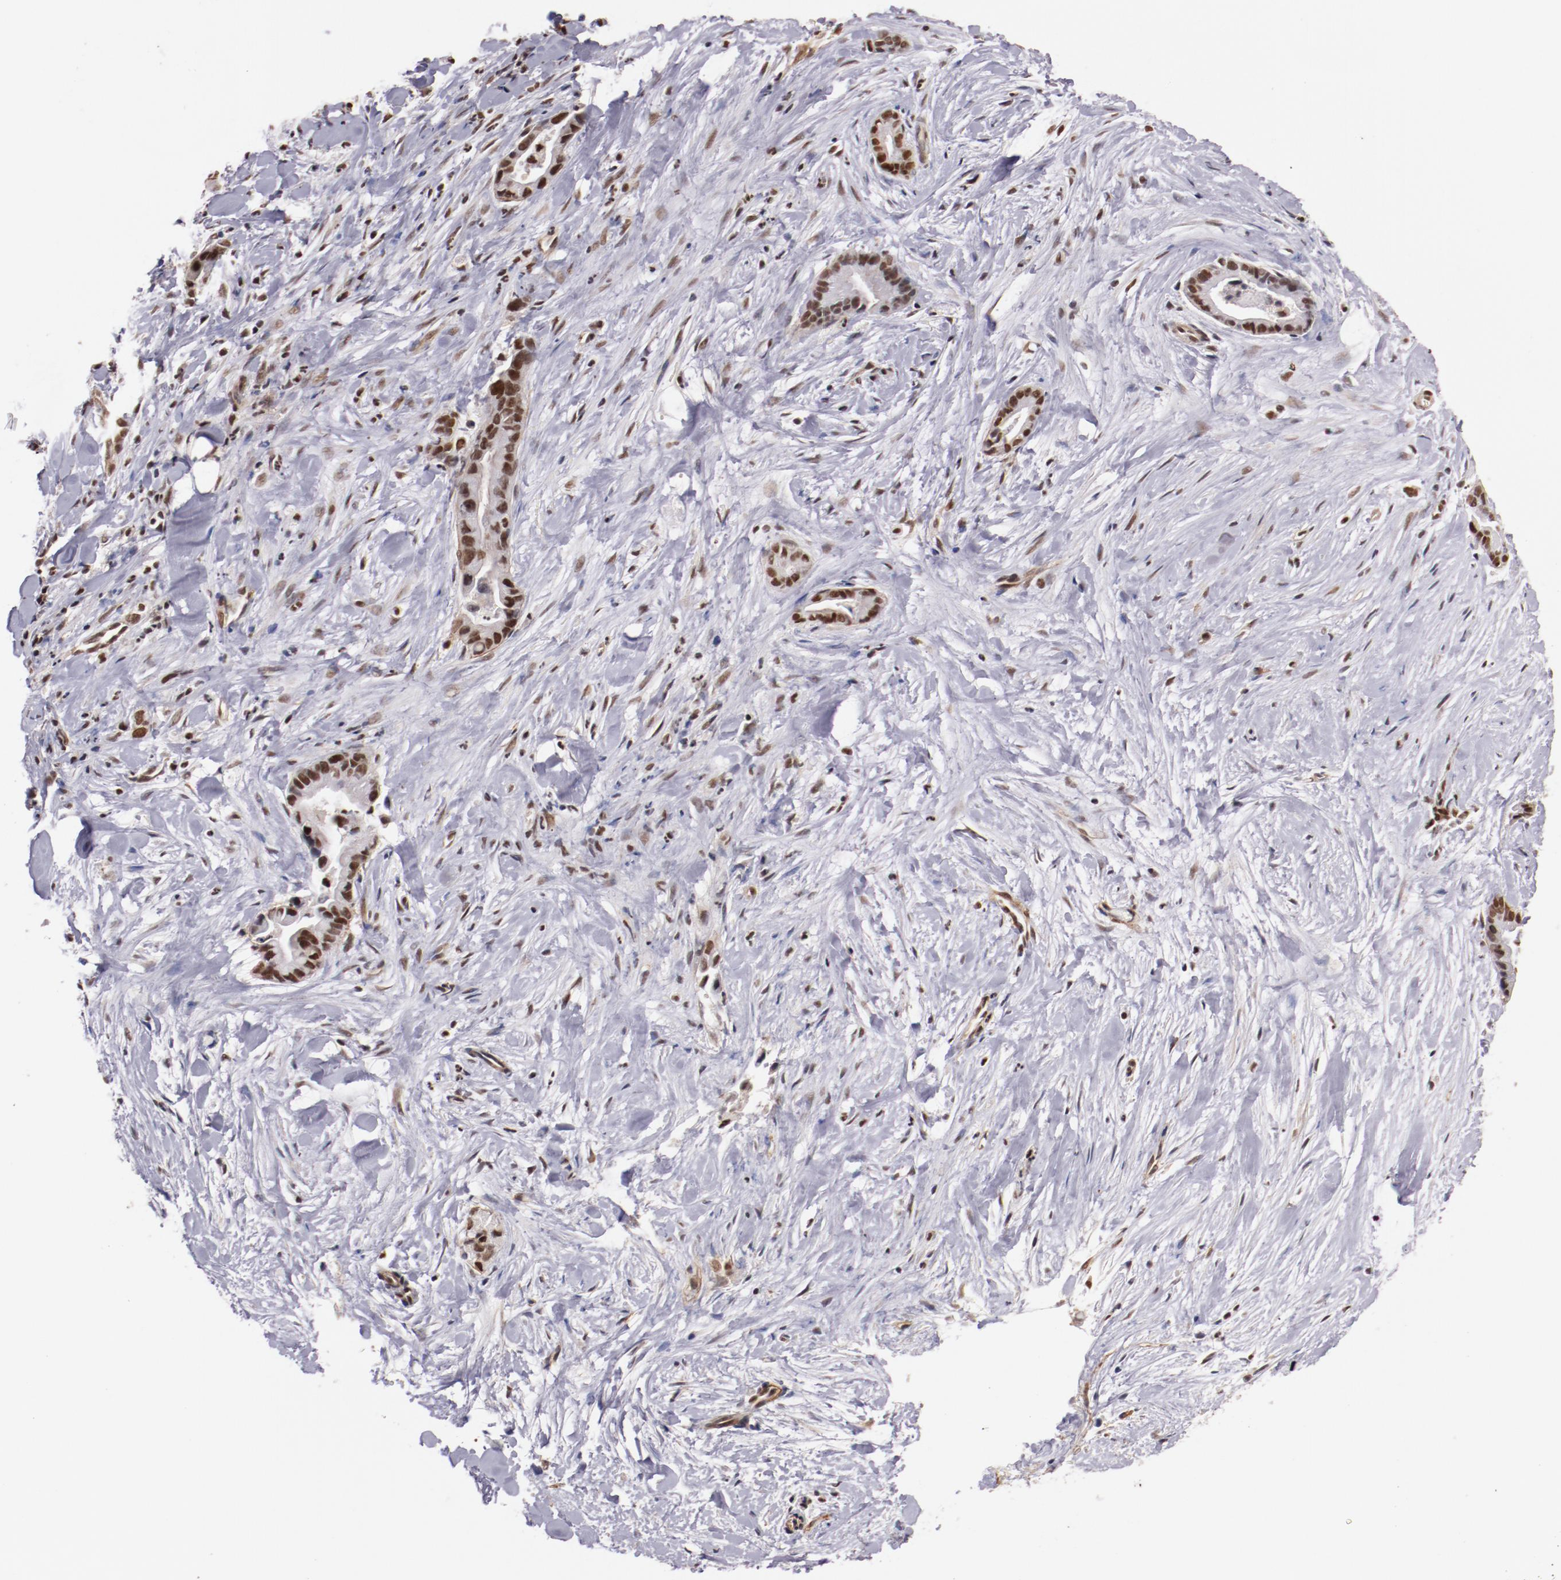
{"staining": {"intensity": "moderate", "quantity": ">75%", "location": "nuclear"}, "tissue": "liver cancer", "cell_type": "Tumor cells", "image_type": "cancer", "snomed": [{"axis": "morphology", "description": "Cholangiocarcinoma"}, {"axis": "topography", "description": "Liver"}], "caption": "Protein expression analysis of human liver cholangiocarcinoma reveals moderate nuclear staining in about >75% of tumor cells. The staining was performed using DAB (3,3'-diaminobenzidine) to visualize the protein expression in brown, while the nuclei were stained in blue with hematoxylin (Magnification: 20x).", "gene": "STAG2", "patient": {"sex": "female", "age": 55}}